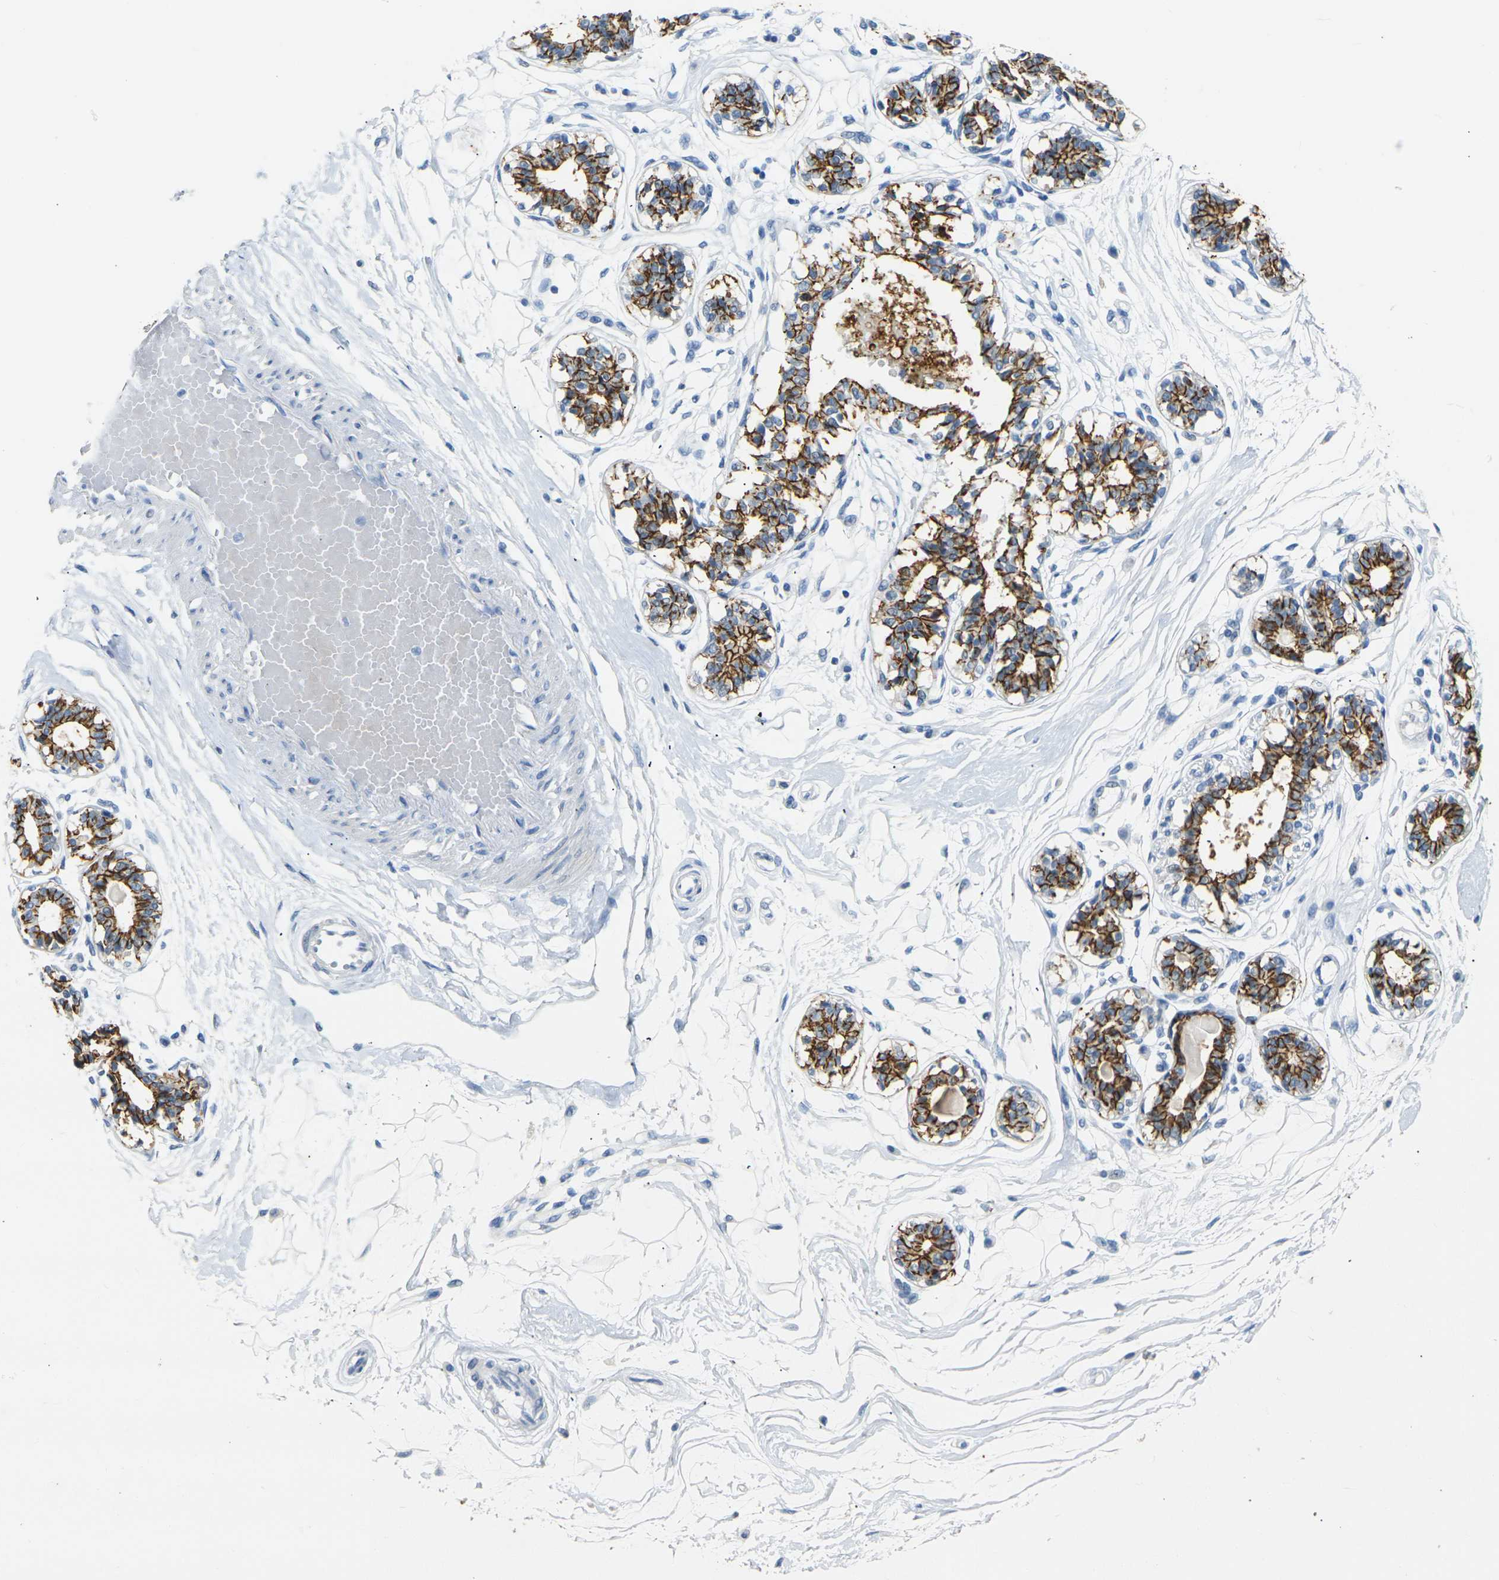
{"staining": {"intensity": "negative", "quantity": "none", "location": "none"}, "tissue": "breast", "cell_type": "Adipocytes", "image_type": "normal", "snomed": [{"axis": "morphology", "description": "Normal tissue, NOS"}, {"axis": "topography", "description": "Breast"}], "caption": "DAB immunohistochemical staining of unremarkable human breast displays no significant positivity in adipocytes.", "gene": "CLDN7", "patient": {"sex": "female", "age": 45}}